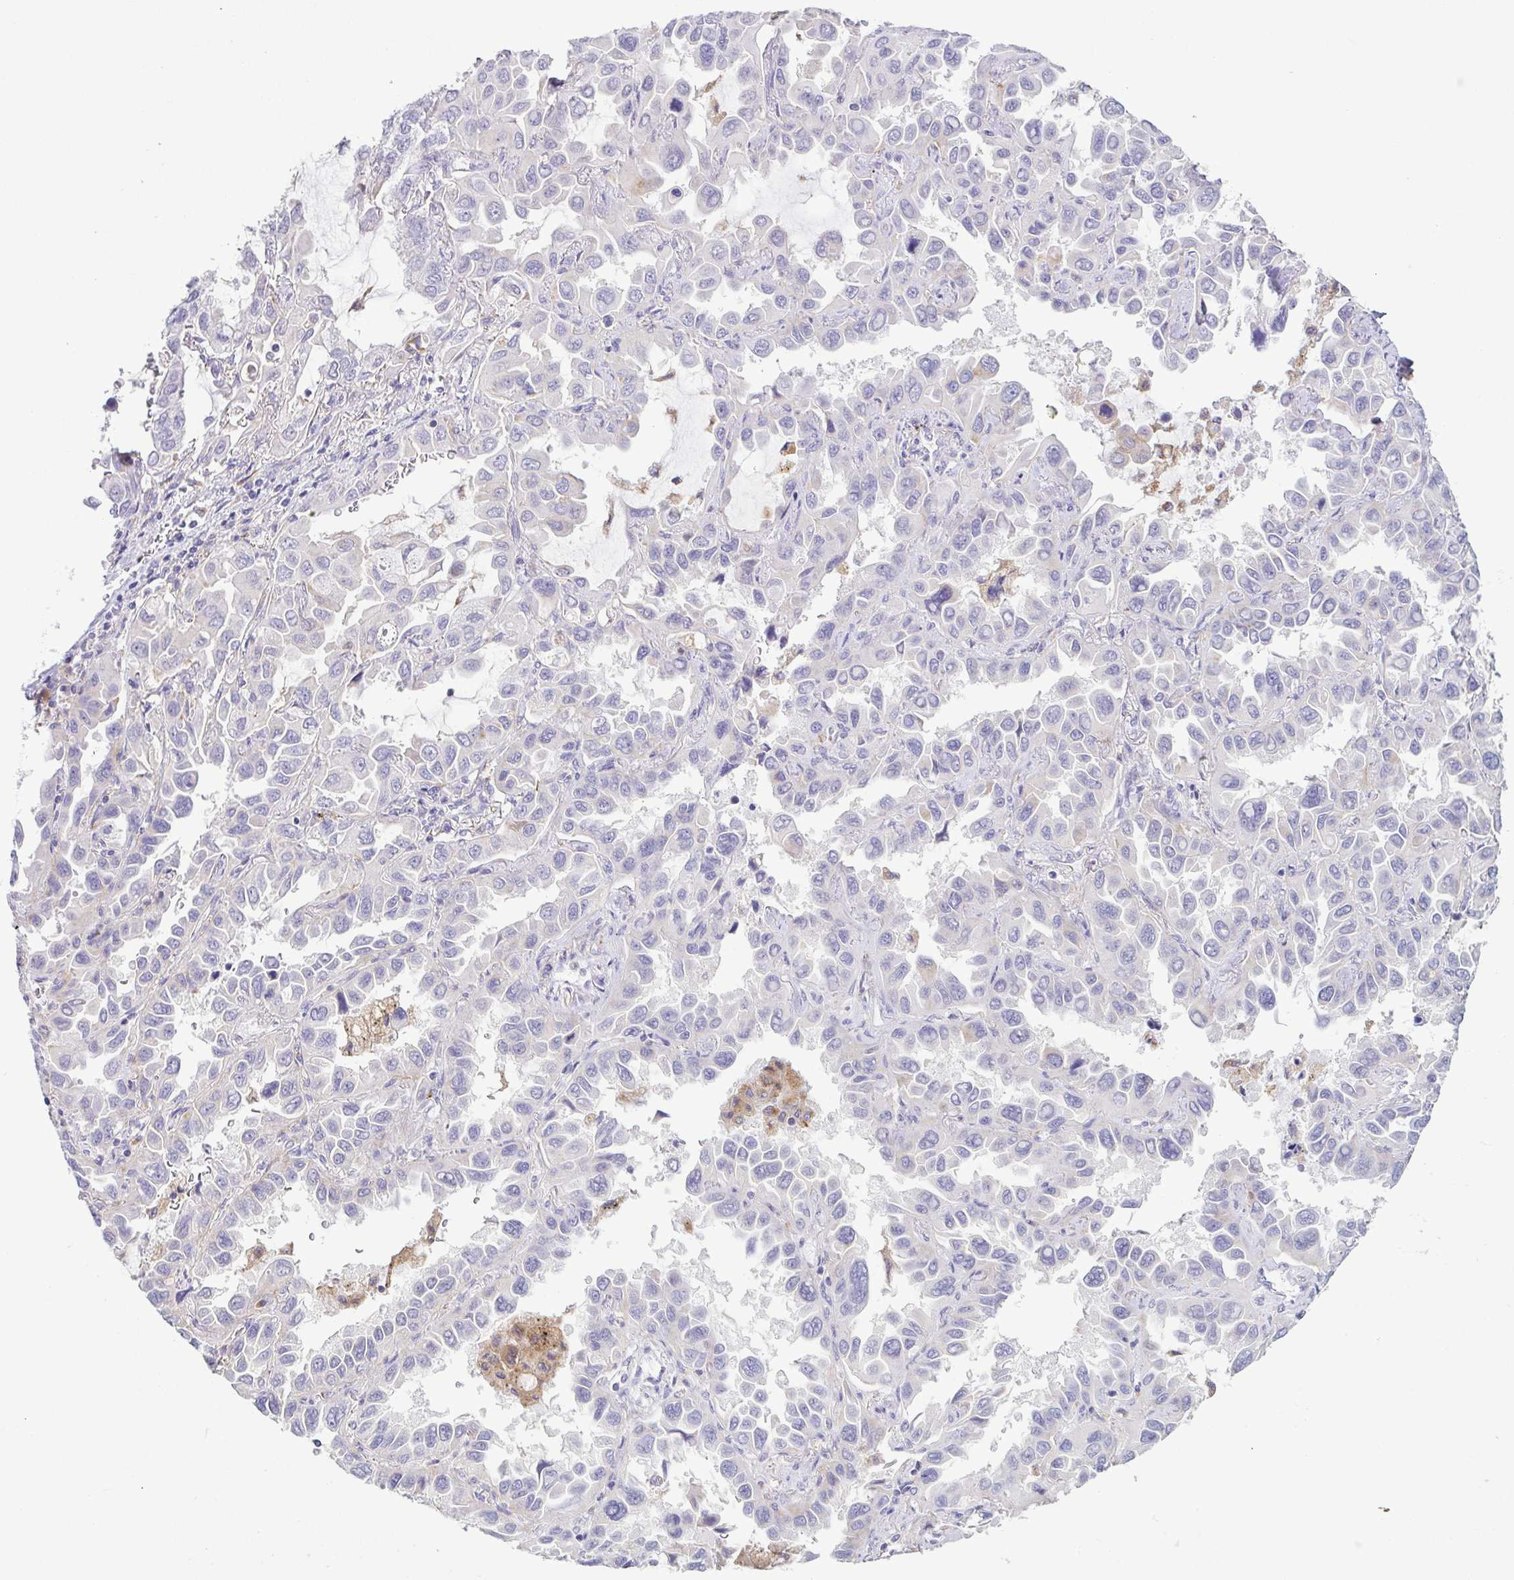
{"staining": {"intensity": "negative", "quantity": "none", "location": "none"}, "tissue": "lung cancer", "cell_type": "Tumor cells", "image_type": "cancer", "snomed": [{"axis": "morphology", "description": "Adenocarcinoma, NOS"}, {"axis": "topography", "description": "Lung"}], "caption": "Lung adenocarcinoma was stained to show a protein in brown. There is no significant staining in tumor cells.", "gene": "ATP6V1G2", "patient": {"sex": "male", "age": 64}}